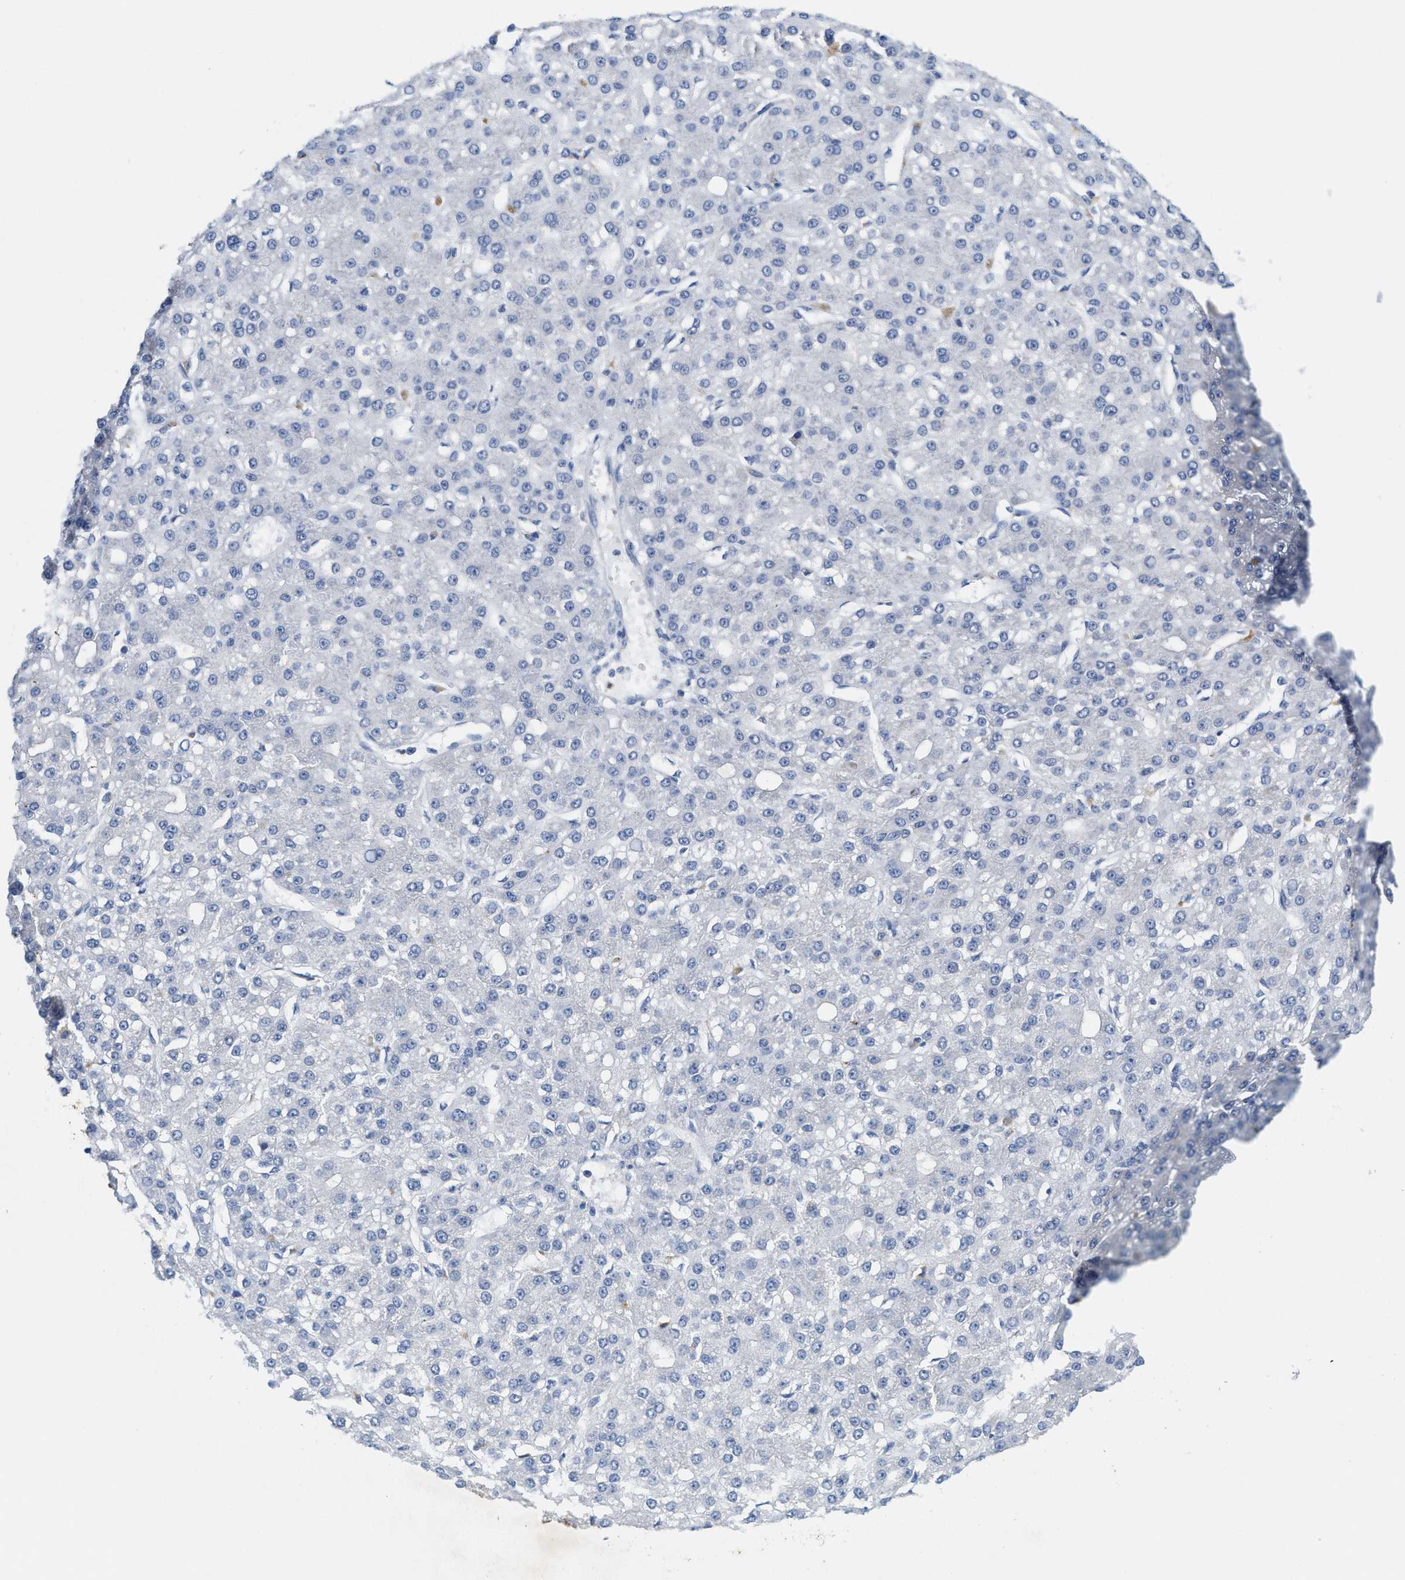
{"staining": {"intensity": "negative", "quantity": "none", "location": "none"}, "tissue": "liver cancer", "cell_type": "Tumor cells", "image_type": "cancer", "snomed": [{"axis": "morphology", "description": "Carcinoma, Hepatocellular, NOS"}, {"axis": "topography", "description": "Liver"}], "caption": "This is an immunohistochemistry (IHC) micrograph of human liver cancer. There is no positivity in tumor cells.", "gene": "CPA2", "patient": {"sex": "male", "age": 67}}